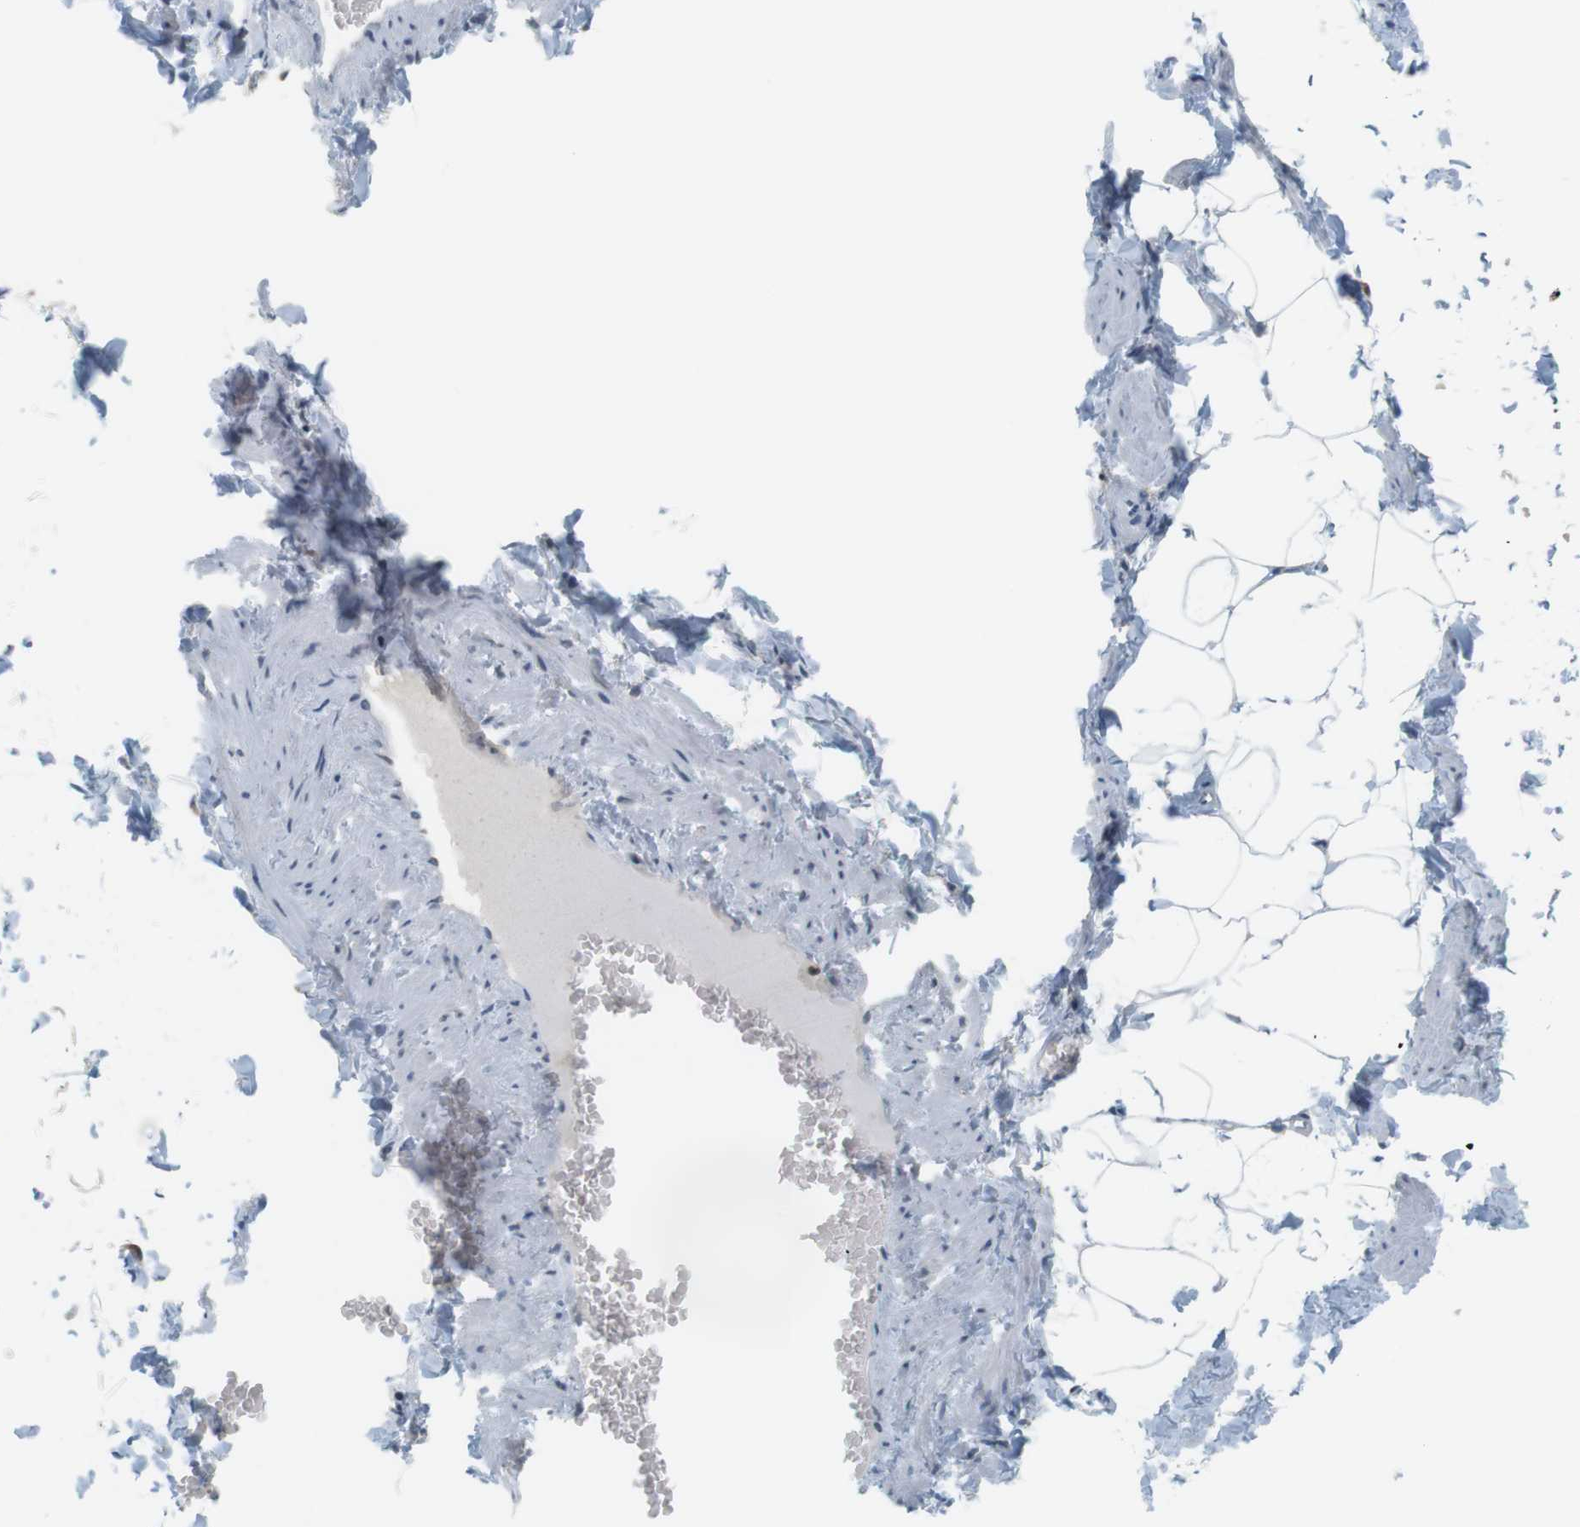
{"staining": {"intensity": "negative", "quantity": "none", "location": "none"}, "tissue": "adipose tissue", "cell_type": "Adipocytes", "image_type": "normal", "snomed": [{"axis": "morphology", "description": "Normal tissue, NOS"}, {"axis": "topography", "description": "Vascular tissue"}], "caption": "DAB (3,3'-diaminobenzidine) immunohistochemical staining of unremarkable human adipose tissue shows no significant expression in adipocytes.", "gene": "RNF38", "patient": {"sex": "male", "age": 41}}